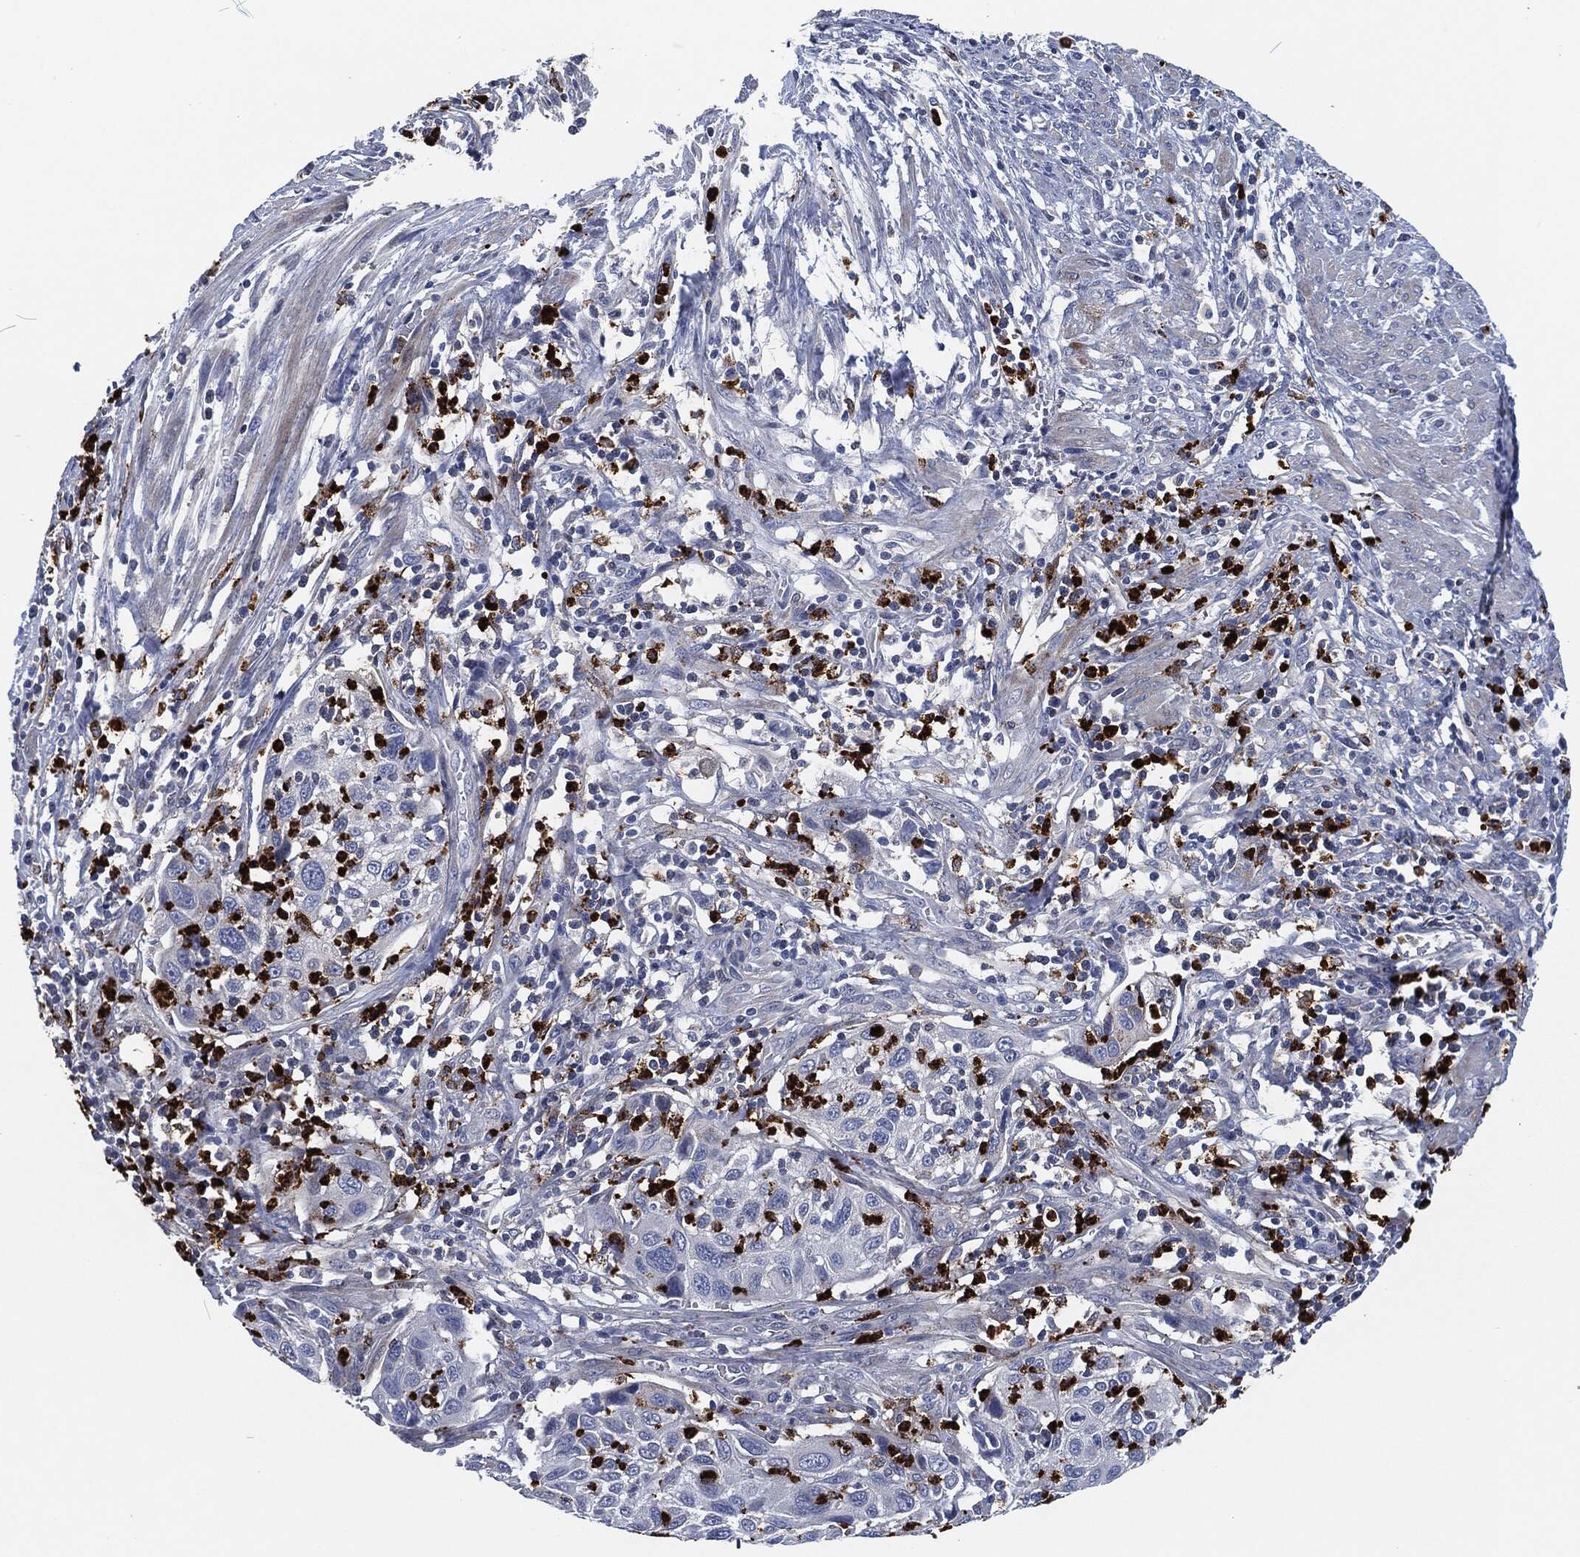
{"staining": {"intensity": "negative", "quantity": "none", "location": "none"}, "tissue": "cervical cancer", "cell_type": "Tumor cells", "image_type": "cancer", "snomed": [{"axis": "morphology", "description": "Squamous cell carcinoma, NOS"}, {"axis": "topography", "description": "Cervix"}], "caption": "DAB immunohistochemical staining of squamous cell carcinoma (cervical) shows no significant positivity in tumor cells.", "gene": "MPO", "patient": {"sex": "female", "age": 70}}